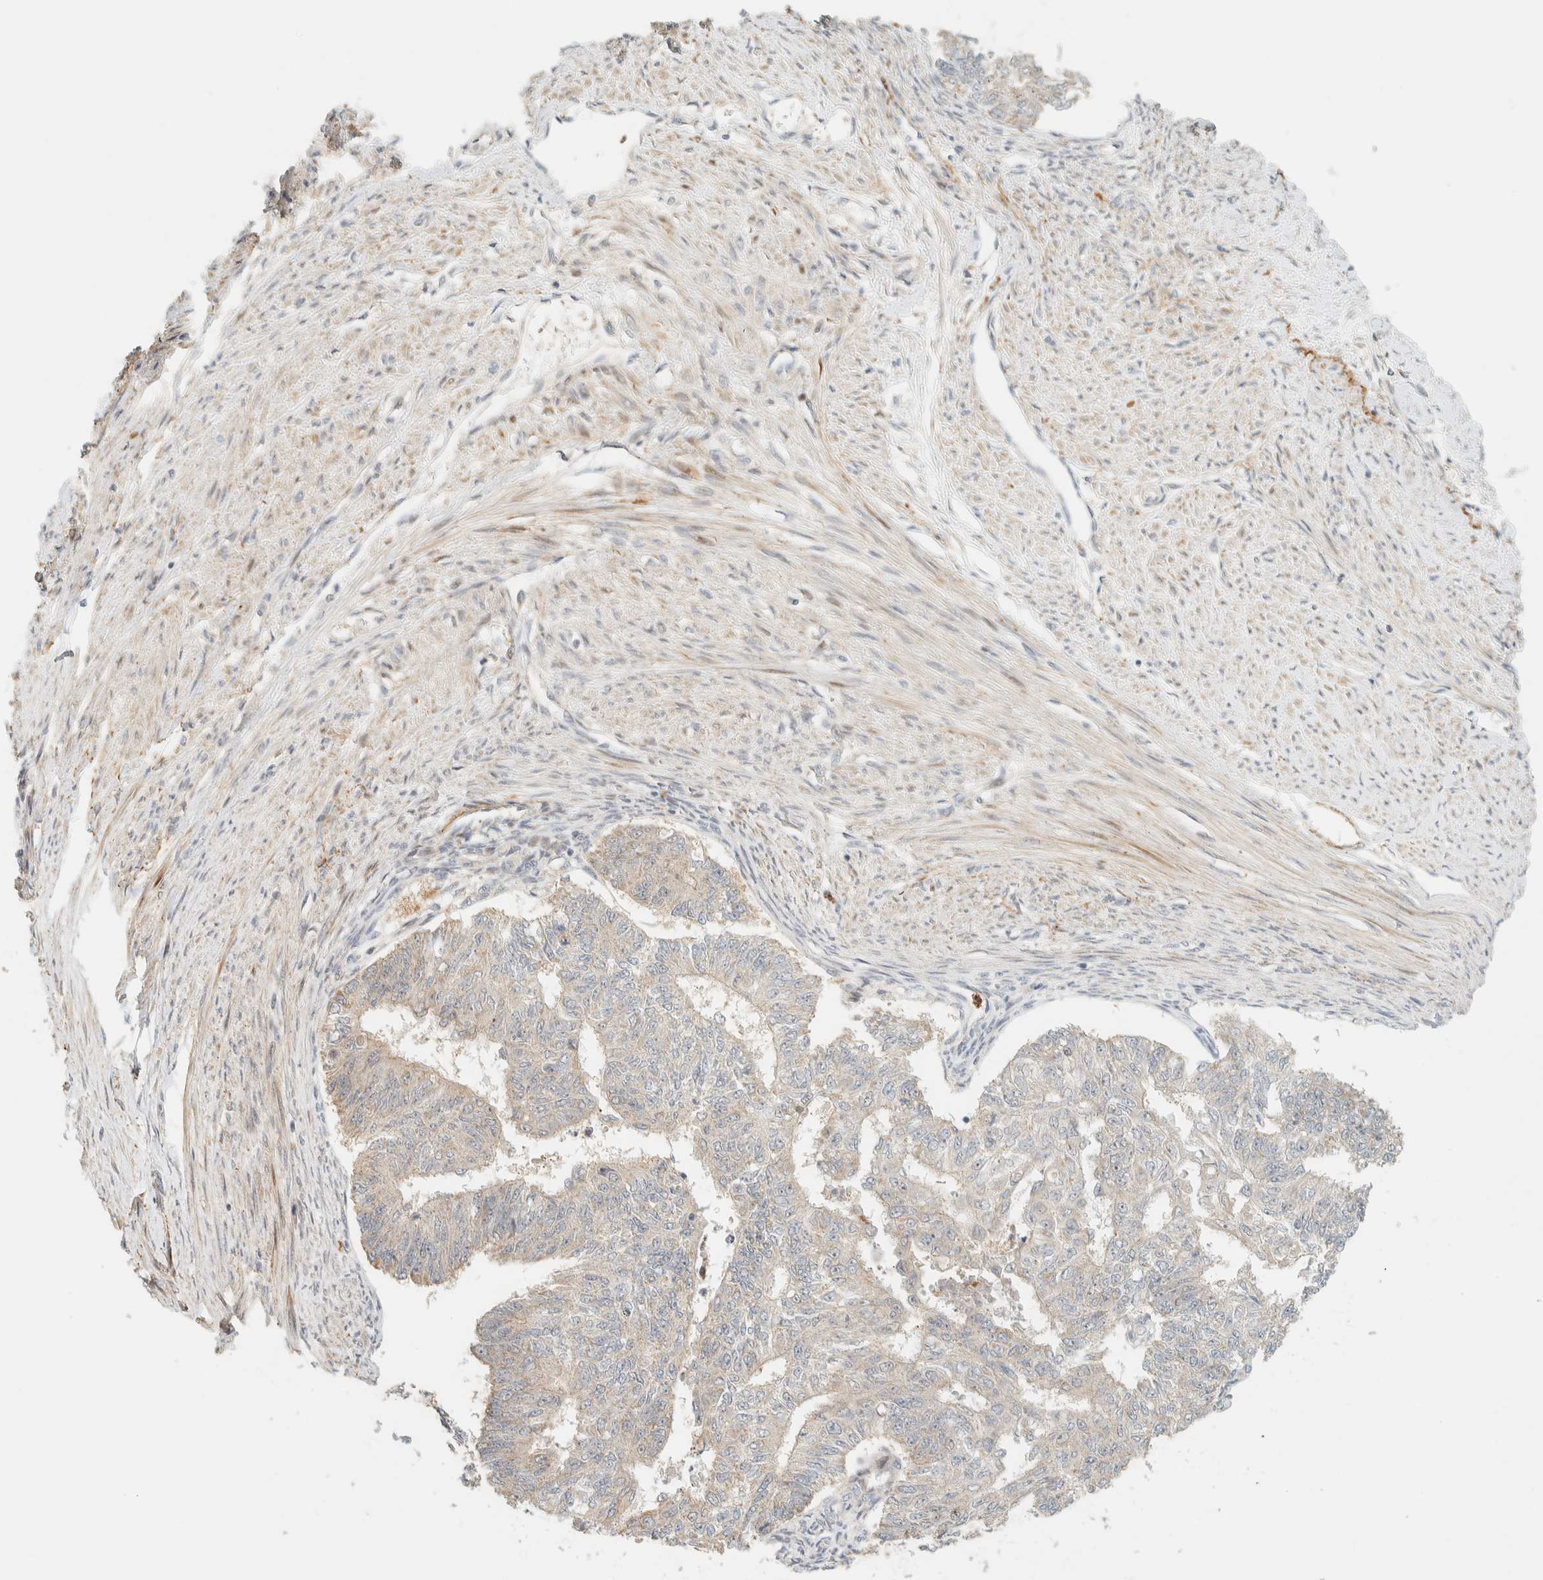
{"staining": {"intensity": "weak", "quantity": "25%-75%", "location": "cytoplasmic/membranous"}, "tissue": "endometrial cancer", "cell_type": "Tumor cells", "image_type": "cancer", "snomed": [{"axis": "morphology", "description": "Adenocarcinoma, NOS"}, {"axis": "topography", "description": "Endometrium"}], "caption": "This is a photomicrograph of immunohistochemistry staining of adenocarcinoma (endometrial), which shows weak staining in the cytoplasmic/membranous of tumor cells.", "gene": "CCDC171", "patient": {"sex": "female", "age": 32}}